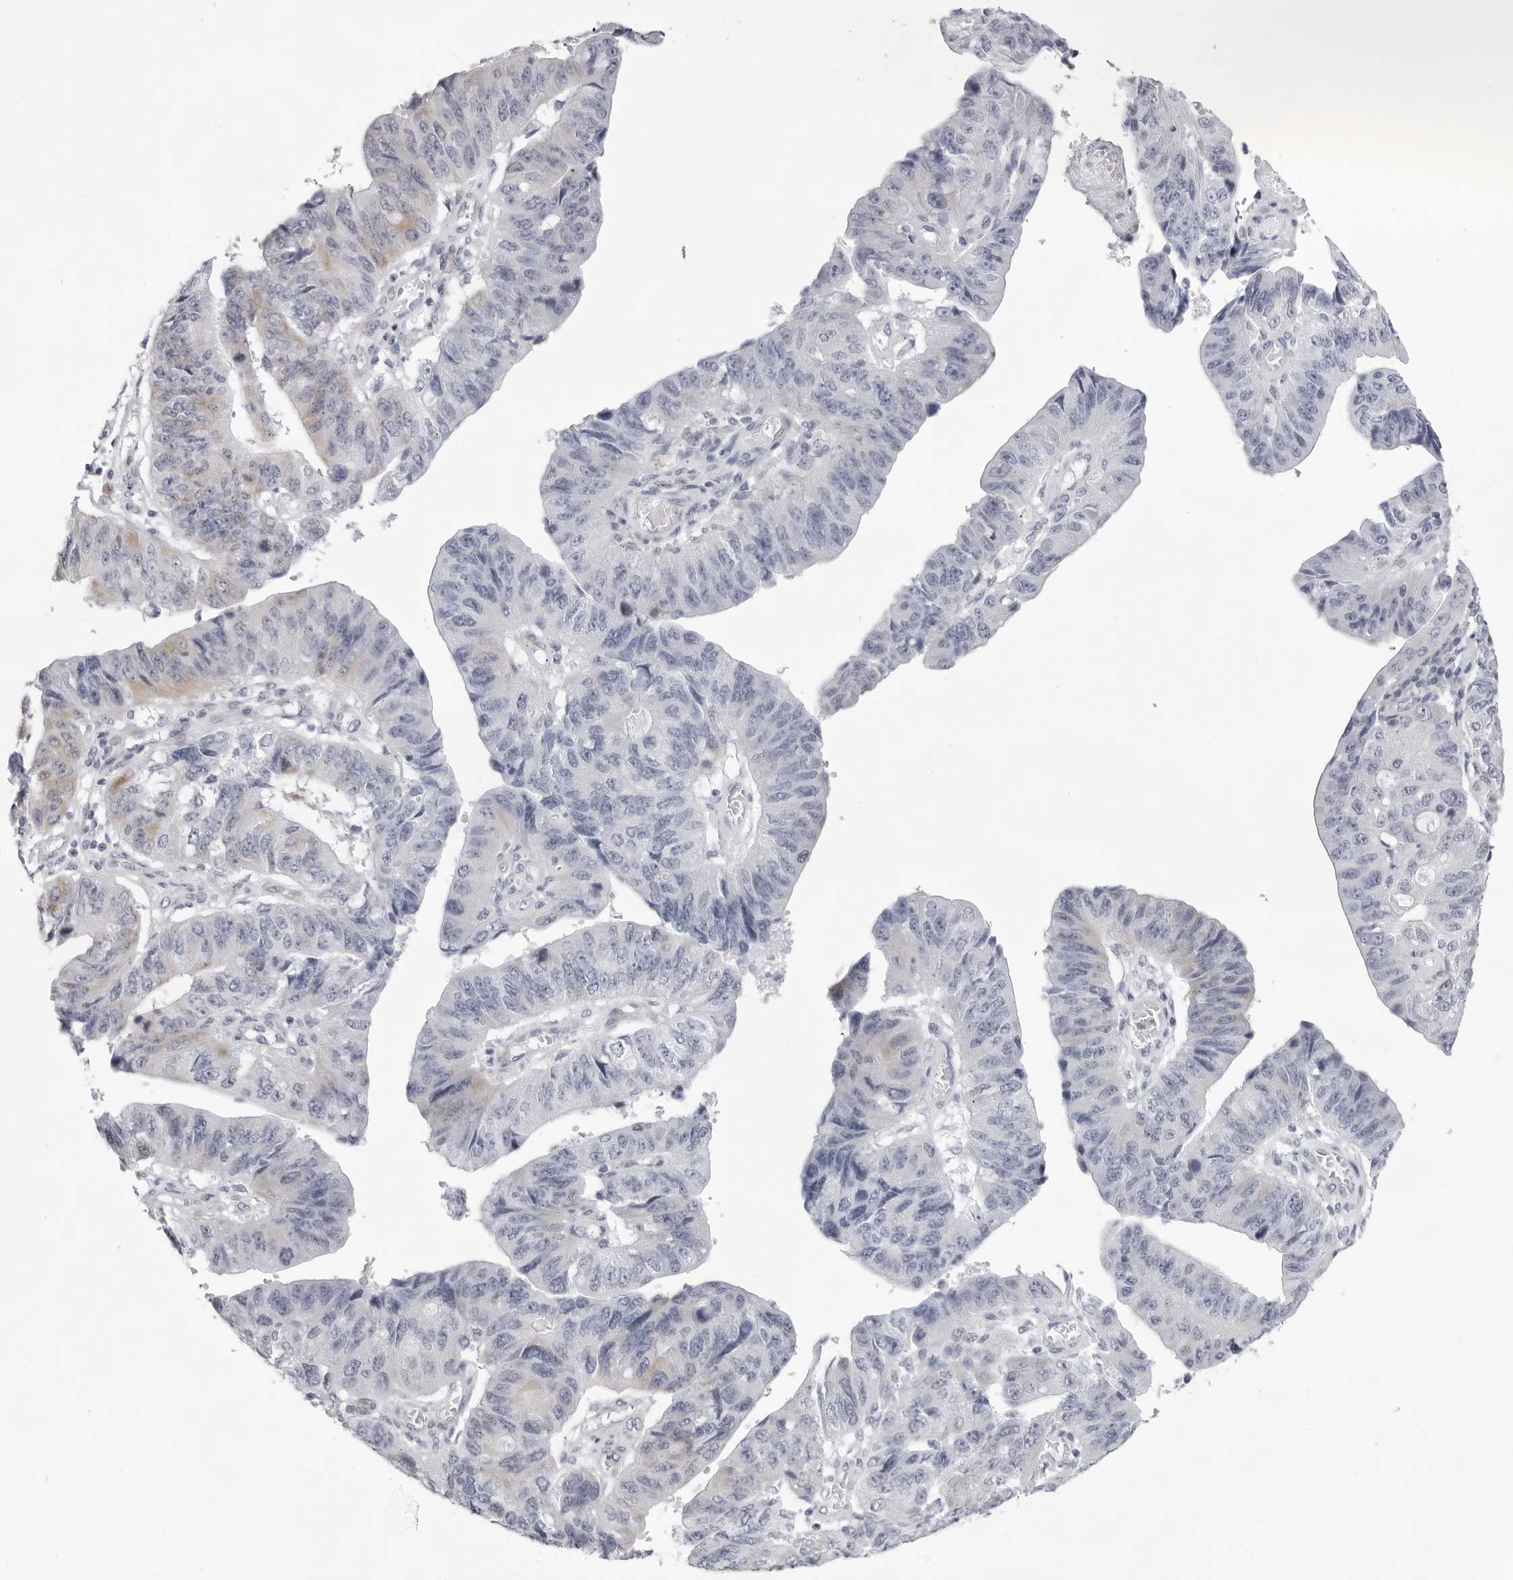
{"staining": {"intensity": "moderate", "quantity": "<25%", "location": "cytoplasmic/membranous"}, "tissue": "stomach cancer", "cell_type": "Tumor cells", "image_type": "cancer", "snomed": [{"axis": "morphology", "description": "Adenocarcinoma, NOS"}, {"axis": "topography", "description": "Stomach"}], "caption": "Tumor cells show low levels of moderate cytoplasmic/membranous staining in approximately <25% of cells in stomach cancer (adenocarcinoma).", "gene": "SMIM2", "patient": {"sex": "male", "age": 59}}